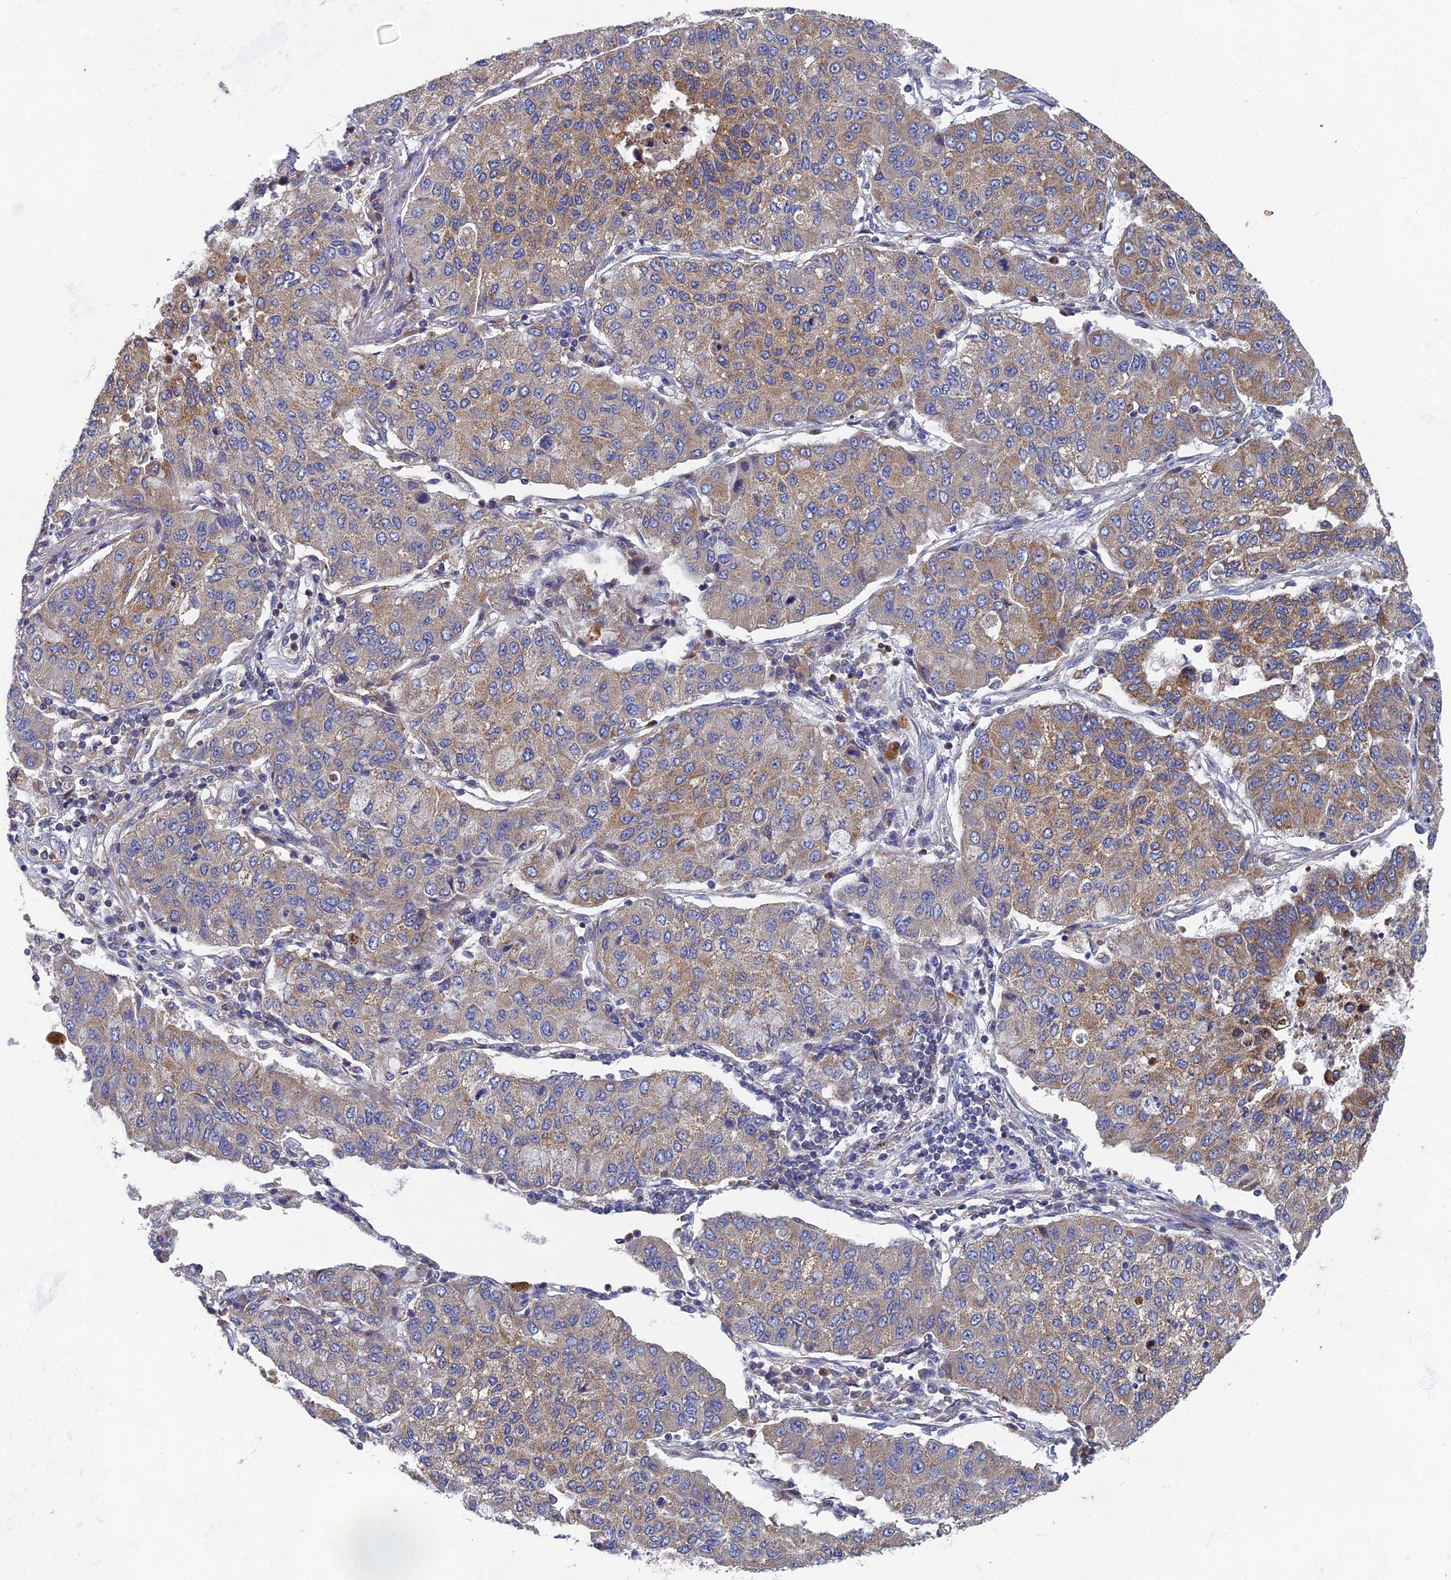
{"staining": {"intensity": "moderate", "quantity": ">75%", "location": "cytoplasmic/membranous"}, "tissue": "lung cancer", "cell_type": "Tumor cells", "image_type": "cancer", "snomed": [{"axis": "morphology", "description": "Squamous cell carcinoma, NOS"}, {"axis": "topography", "description": "Lung"}], "caption": "Immunohistochemistry (IHC) (DAB) staining of lung squamous cell carcinoma shows moderate cytoplasmic/membranous protein expression in about >75% of tumor cells. (DAB IHC with brightfield microscopy, high magnification).", "gene": "RNASEK", "patient": {"sex": "male", "age": 74}}